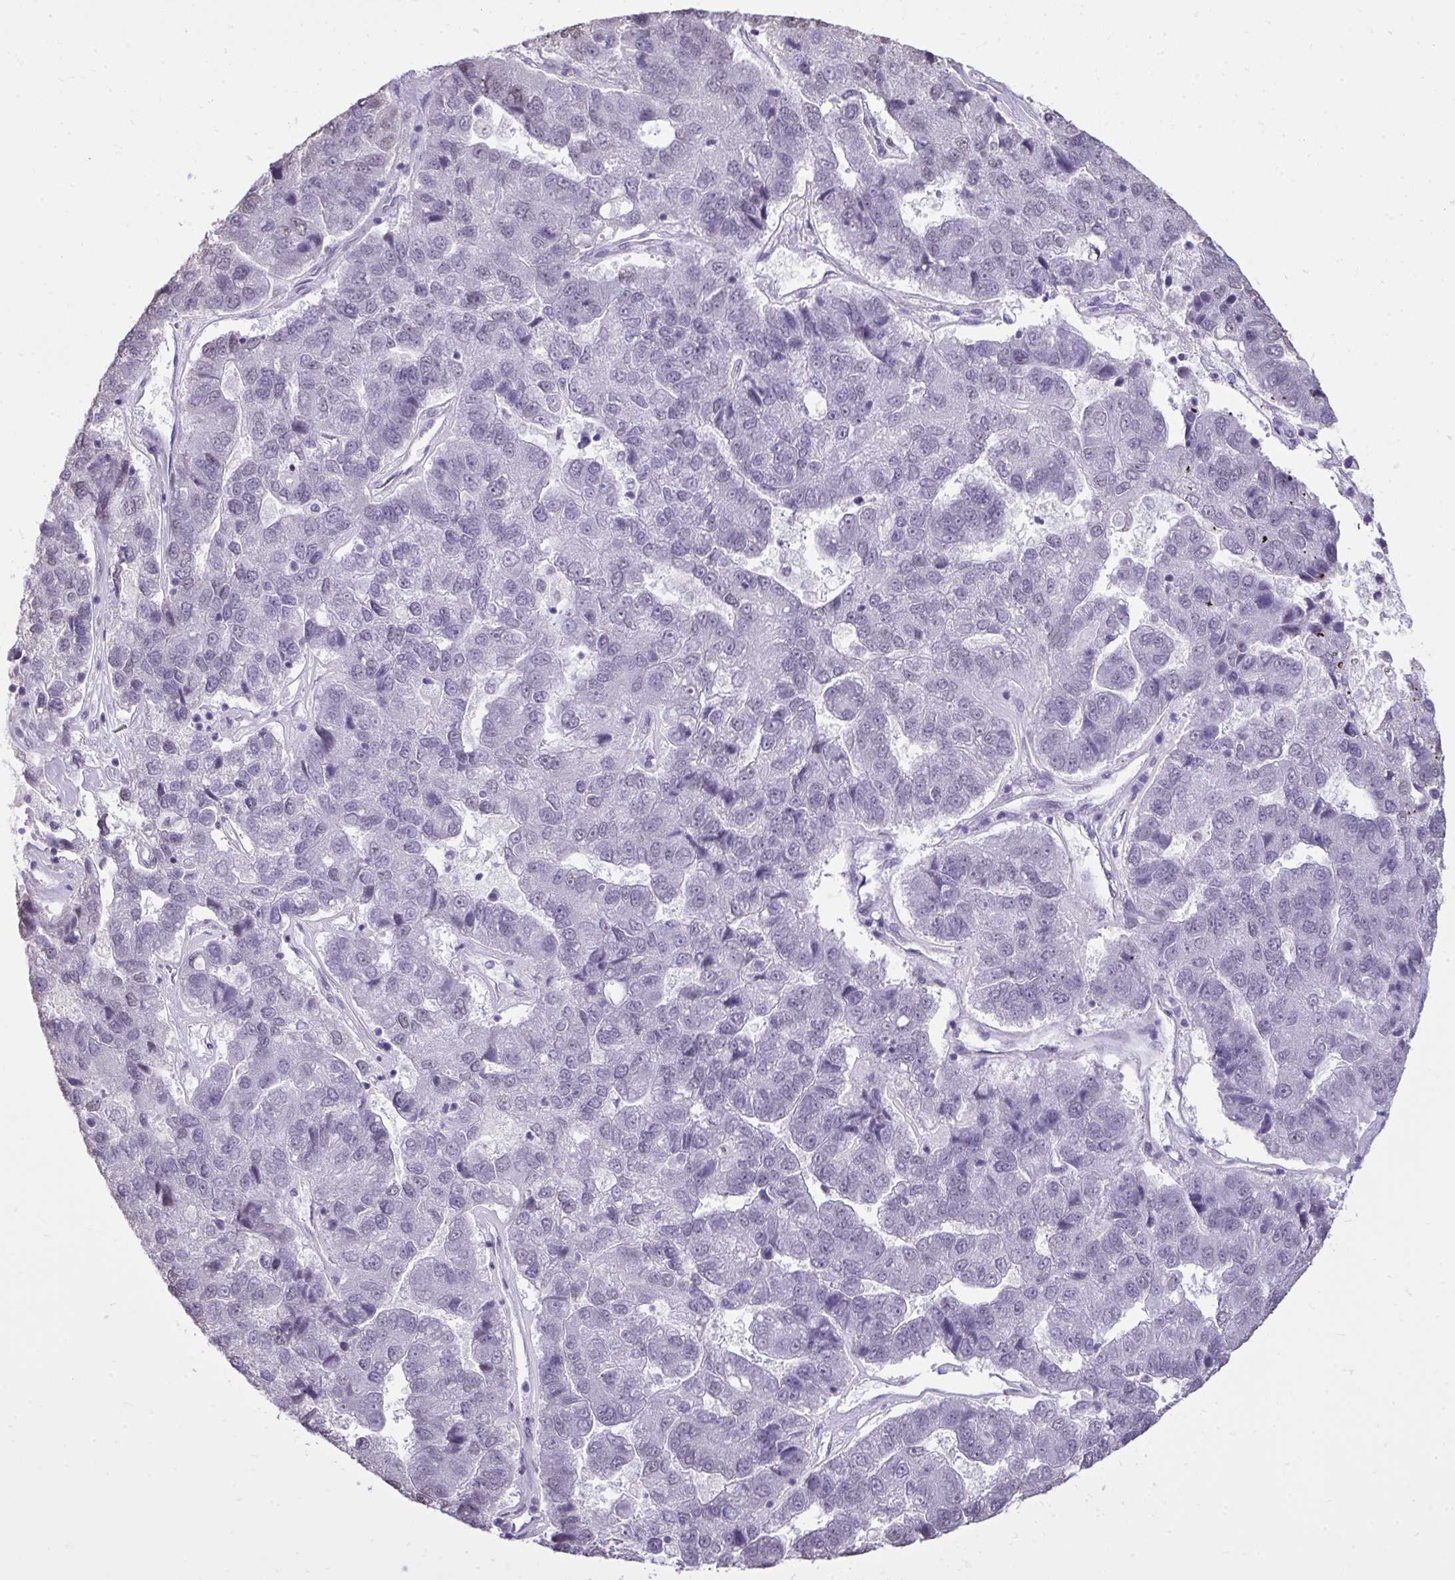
{"staining": {"intensity": "negative", "quantity": "none", "location": "none"}, "tissue": "pancreatic cancer", "cell_type": "Tumor cells", "image_type": "cancer", "snomed": [{"axis": "morphology", "description": "Adenocarcinoma, NOS"}, {"axis": "topography", "description": "Pancreas"}], "caption": "This is a image of immunohistochemistry (IHC) staining of pancreatic adenocarcinoma, which shows no staining in tumor cells.", "gene": "NPPA", "patient": {"sex": "female", "age": 61}}